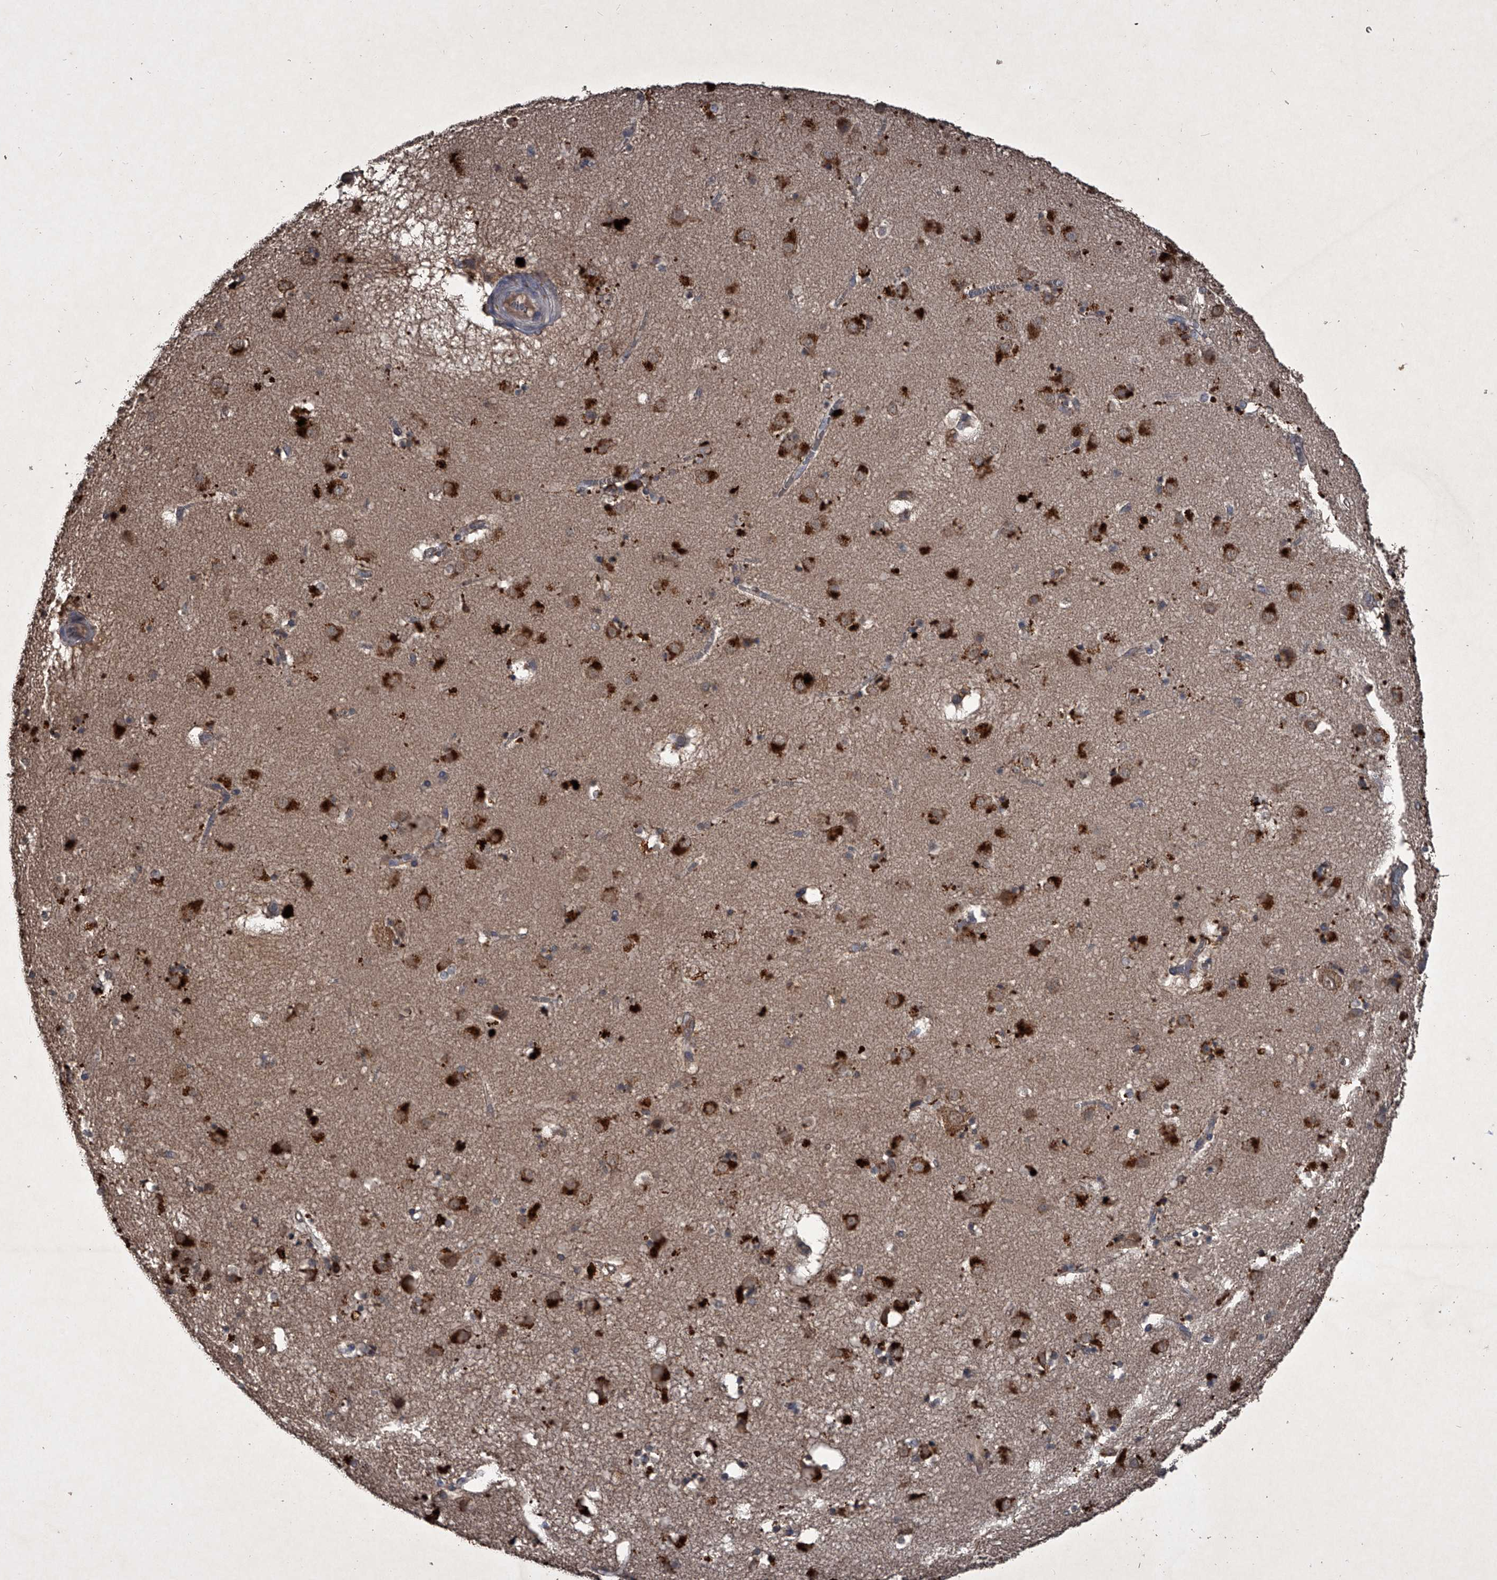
{"staining": {"intensity": "weak", "quantity": ">75%", "location": "cytoplasmic/membranous"}, "tissue": "caudate", "cell_type": "Glial cells", "image_type": "normal", "snomed": [{"axis": "morphology", "description": "Normal tissue, NOS"}, {"axis": "topography", "description": "Lateral ventricle wall"}], "caption": "Immunohistochemistry (IHC) staining of normal caudate, which demonstrates low levels of weak cytoplasmic/membranous staining in approximately >75% of glial cells indicating weak cytoplasmic/membranous protein expression. The staining was performed using DAB (brown) for protein detection and nuclei were counterstained in hematoxylin (blue).", "gene": "MAPKAP1", "patient": {"sex": "male", "age": 70}}